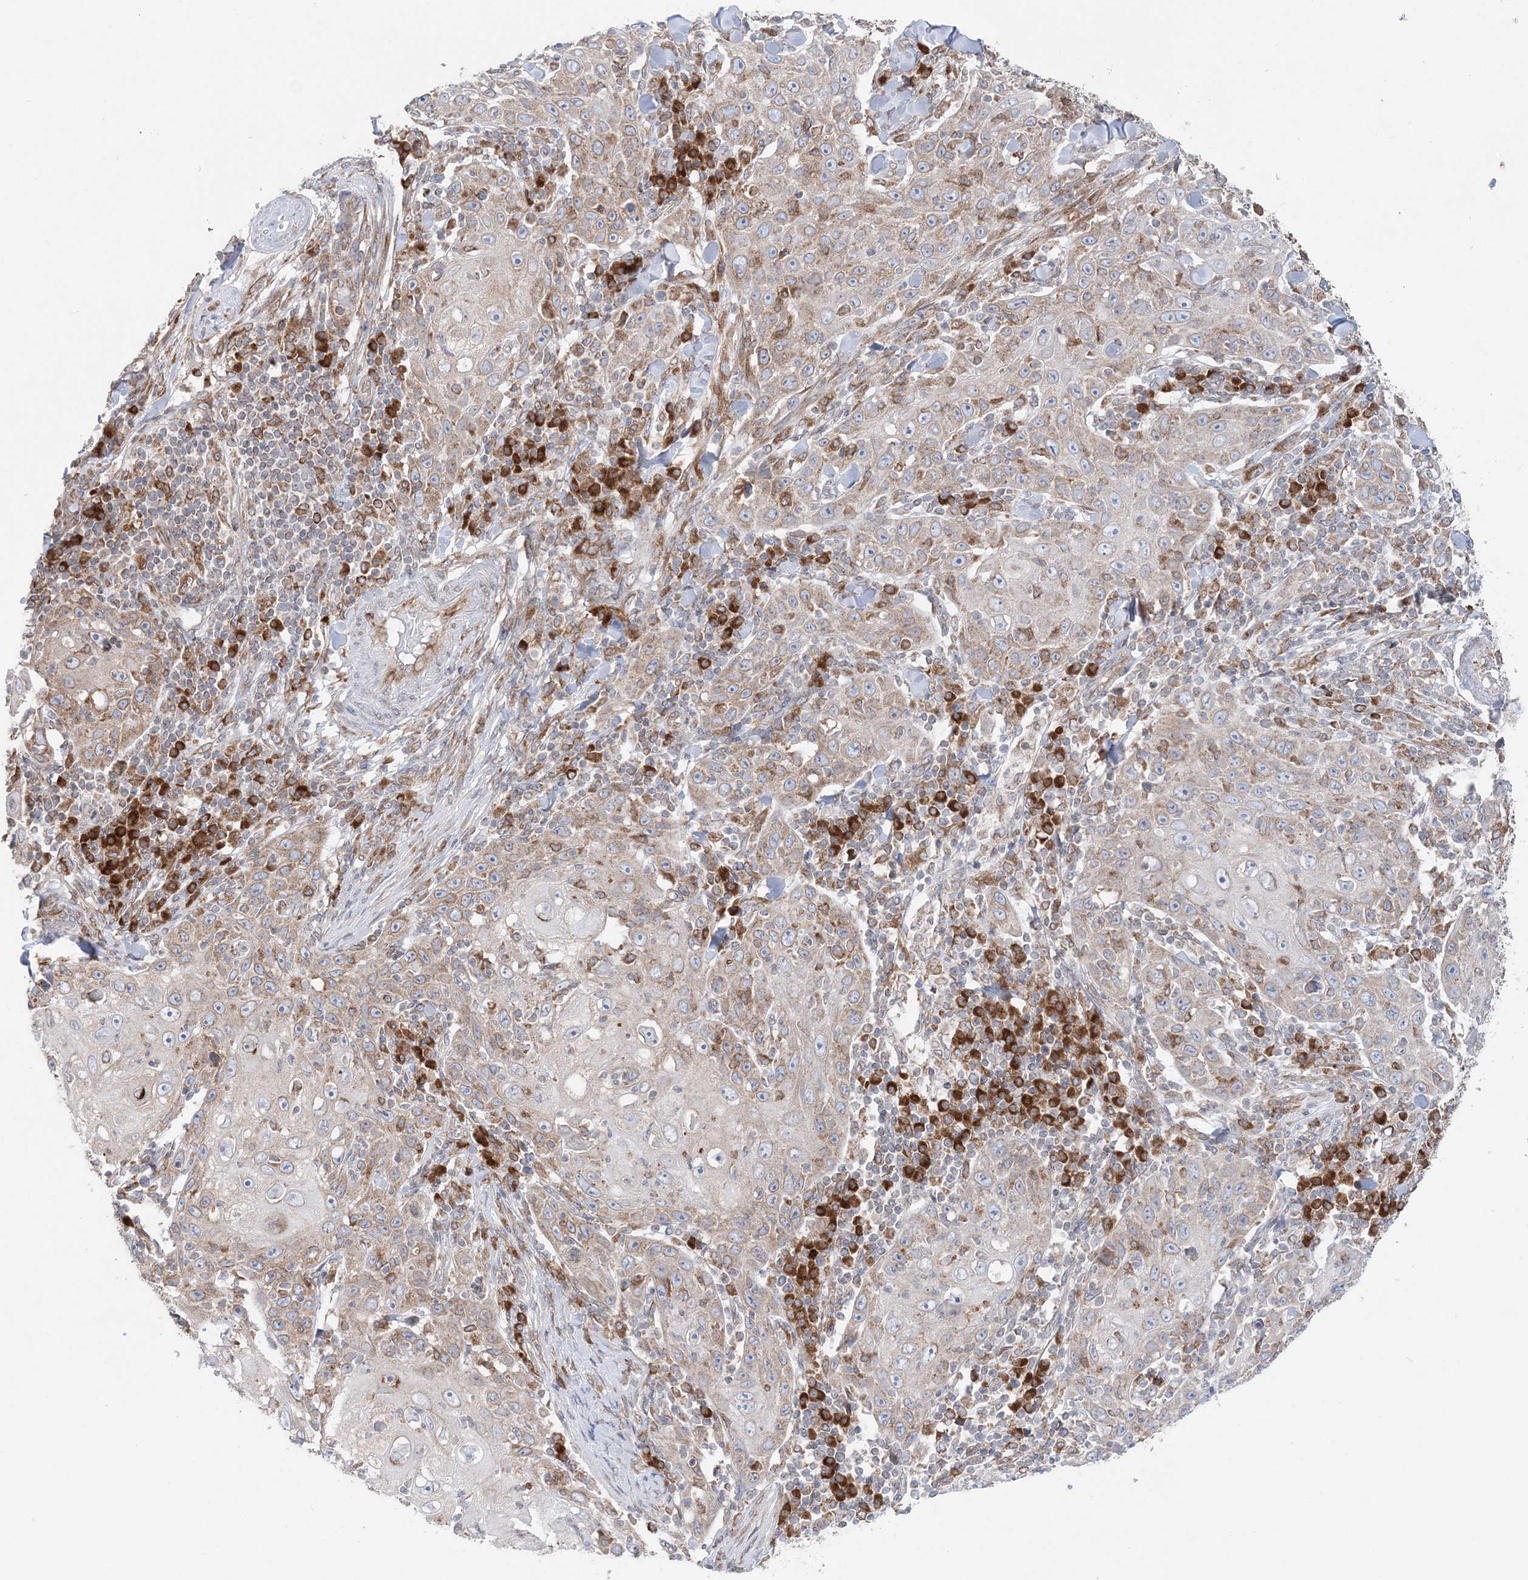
{"staining": {"intensity": "weak", "quantity": "25%-75%", "location": "cytoplasmic/membranous"}, "tissue": "skin cancer", "cell_type": "Tumor cells", "image_type": "cancer", "snomed": [{"axis": "morphology", "description": "Squamous cell carcinoma, NOS"}, {"axis": "topography", "description": "Skin"}], "caption": "Protein staining exhibits weak cytoplasmic/membranous expression in approximately 25%-75% of tumor cells in skin cancer (squamous cell carcinoma).", "gene": "TMED10", "patient": {"sex": "female", "age": 88}}